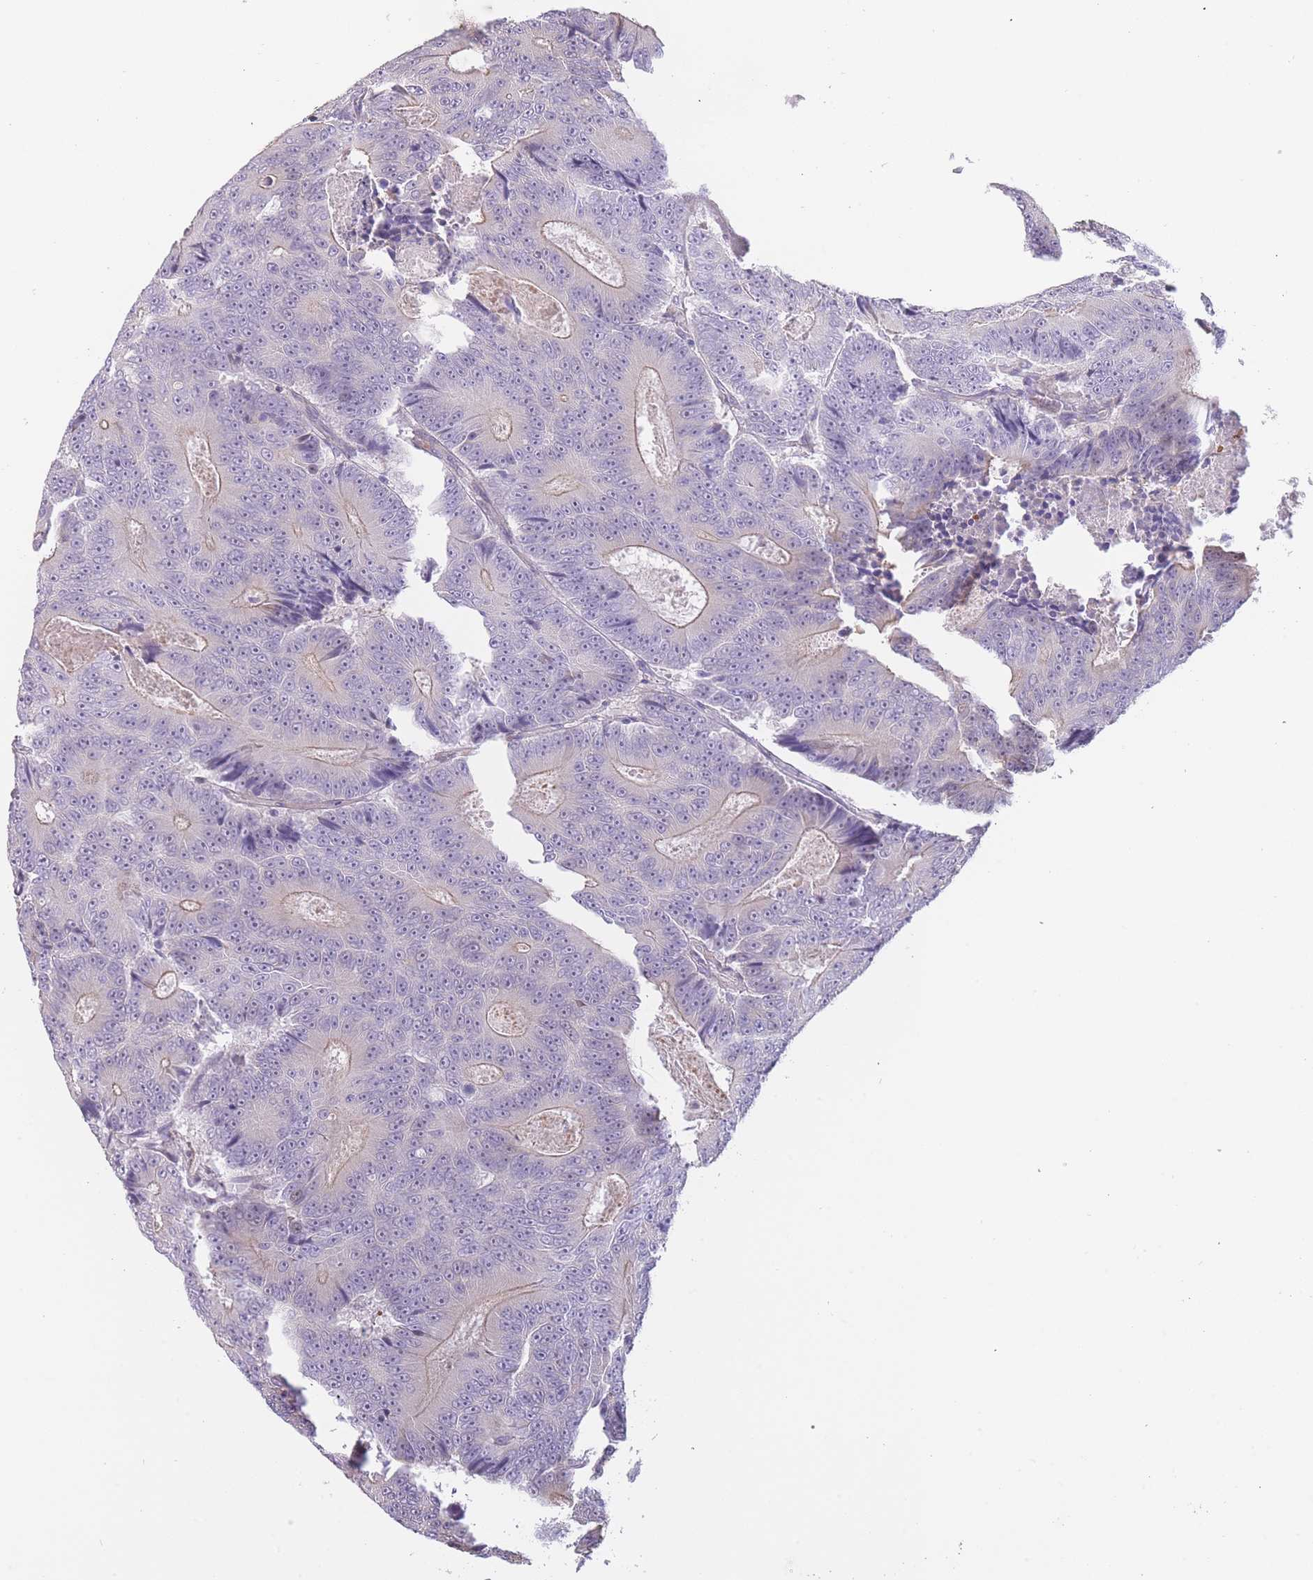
{"staining": {"intensity": "negative", "quantity": "none", "location": "none"}, "tissue": "colorectal cancer", "cell_type": "Tumor cells", "image_type": "cancer", "snomed": [{"axis": "morphology", "description": "Adenocarcinoma, NOS"}, {"axis": "topography", "description": "Colon"}], "caption": "DAB (3,3'-diaminobenzidine) immunohistochemical staining of adenocarcinoma (colorectal) displays no significant positivity in tumor cells.", "gene": "IMPG1", "patient": {"sex": "male", "age": 83}}